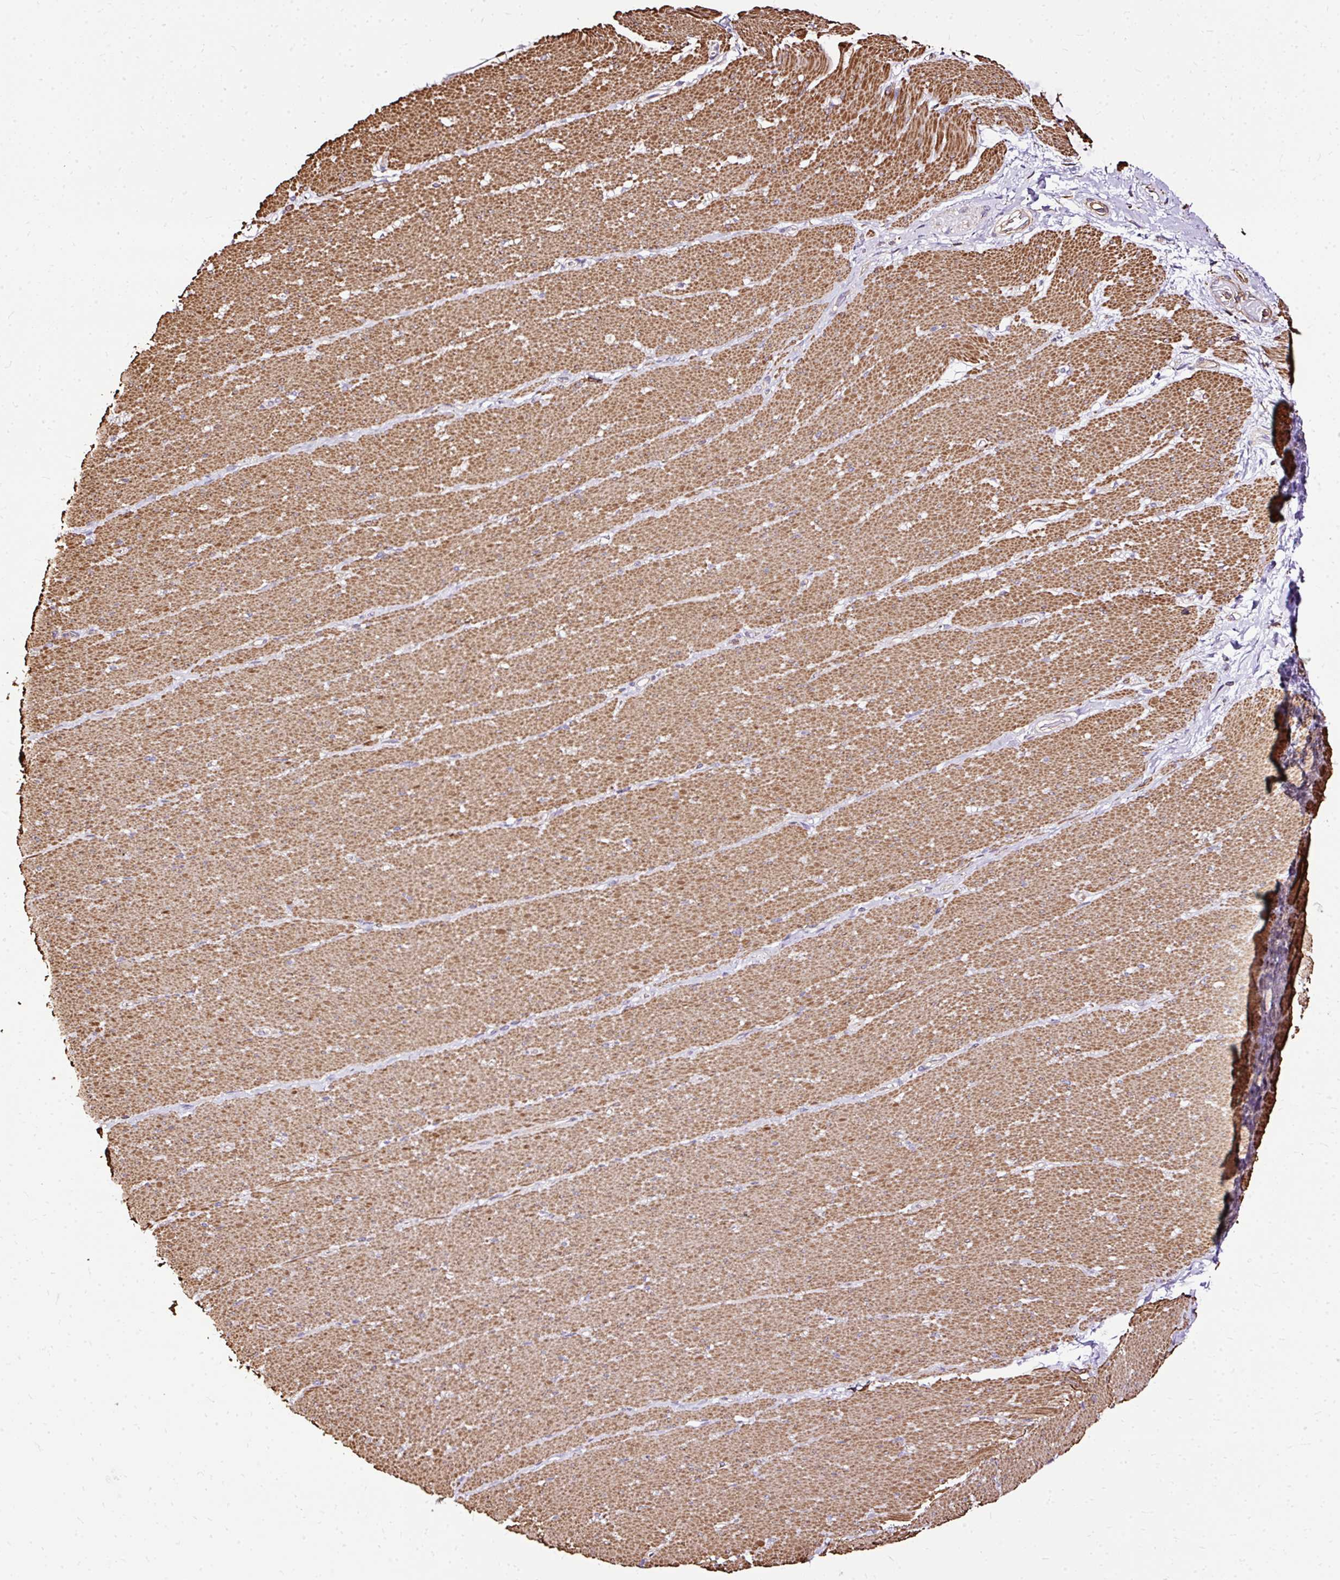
{"staining": {"intensity": "moderate", "quantity": ">75%", "location": "cytoplasmic/membranous"}, "tissue": "smooth muscle", "cell_type": "Smooth muscle cells", "image_type": "normal", "snomed": [{"axis": "morphology", "description": "Normal tissue, NOS"}, {"axis": "topography", "description": "Smooth muscle"}, {"axis": "topography", "description": "Rectum"}], "caption": "Immunohistochemistry of unremarkable smooth muscle displays medium levels of moderate cytoplasmic/membranous staining in about >75% of smooth muscle cells.", "gene": "KLHL11", "patient": {"sex": "male", "age": 53}}